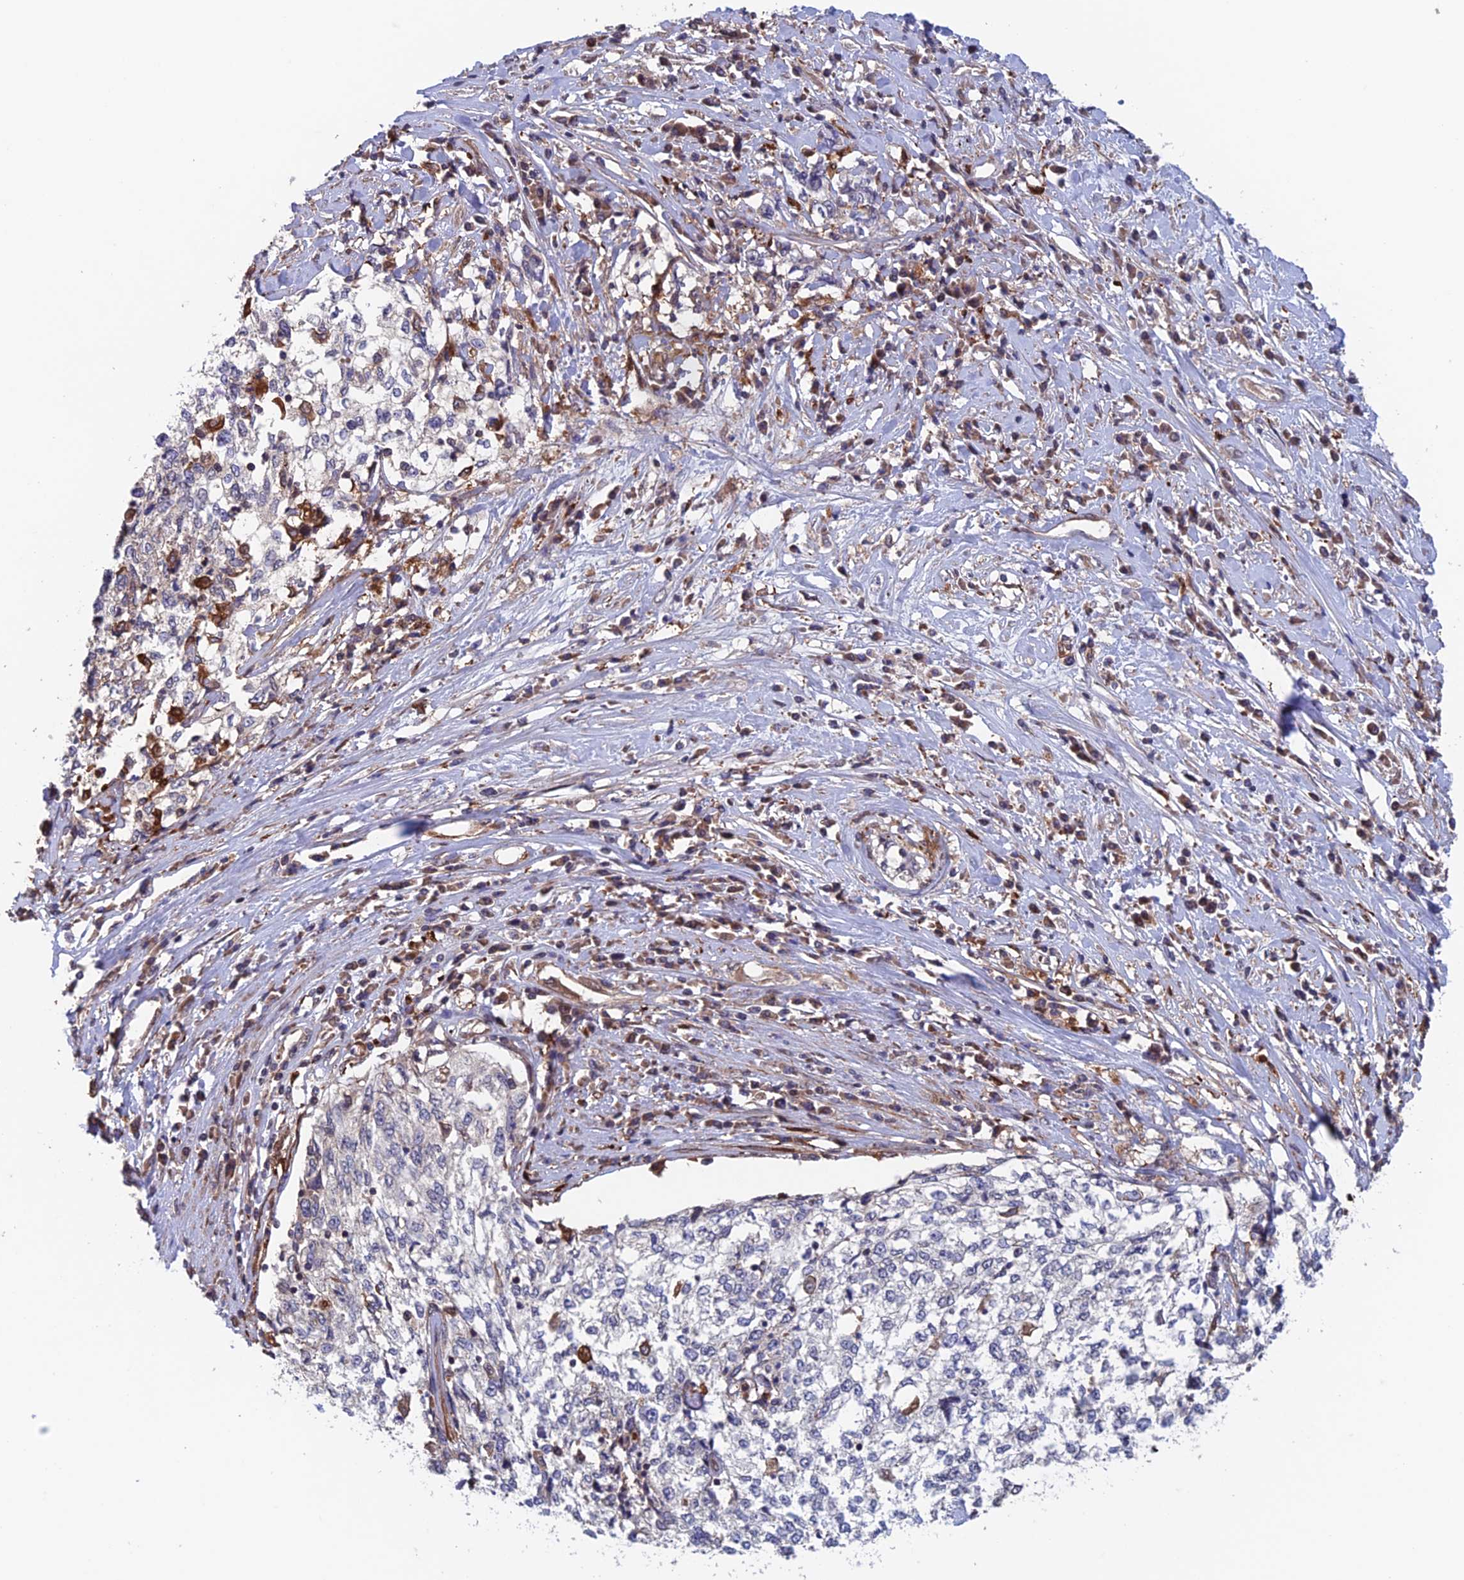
{"staining": {"intensity": "negative", "quantity": "none", "location": "none"}, "tissue": "cervical cancer", "cell_type": "Tumor cells", "image_type": "cancer", "snomed": [{"axis": "morphology", "description": "Squamous cell carcinoma, NOS"}, {"axis": "topography", "description": "Cervix"}], "caption": "Photomicrograph shows no significant protein positivity in tumor cells of cervical cancer (squamous cell carcinoma).", "gene": "NUDT16L1", "patient": {"sex": "female", "age": 57}}